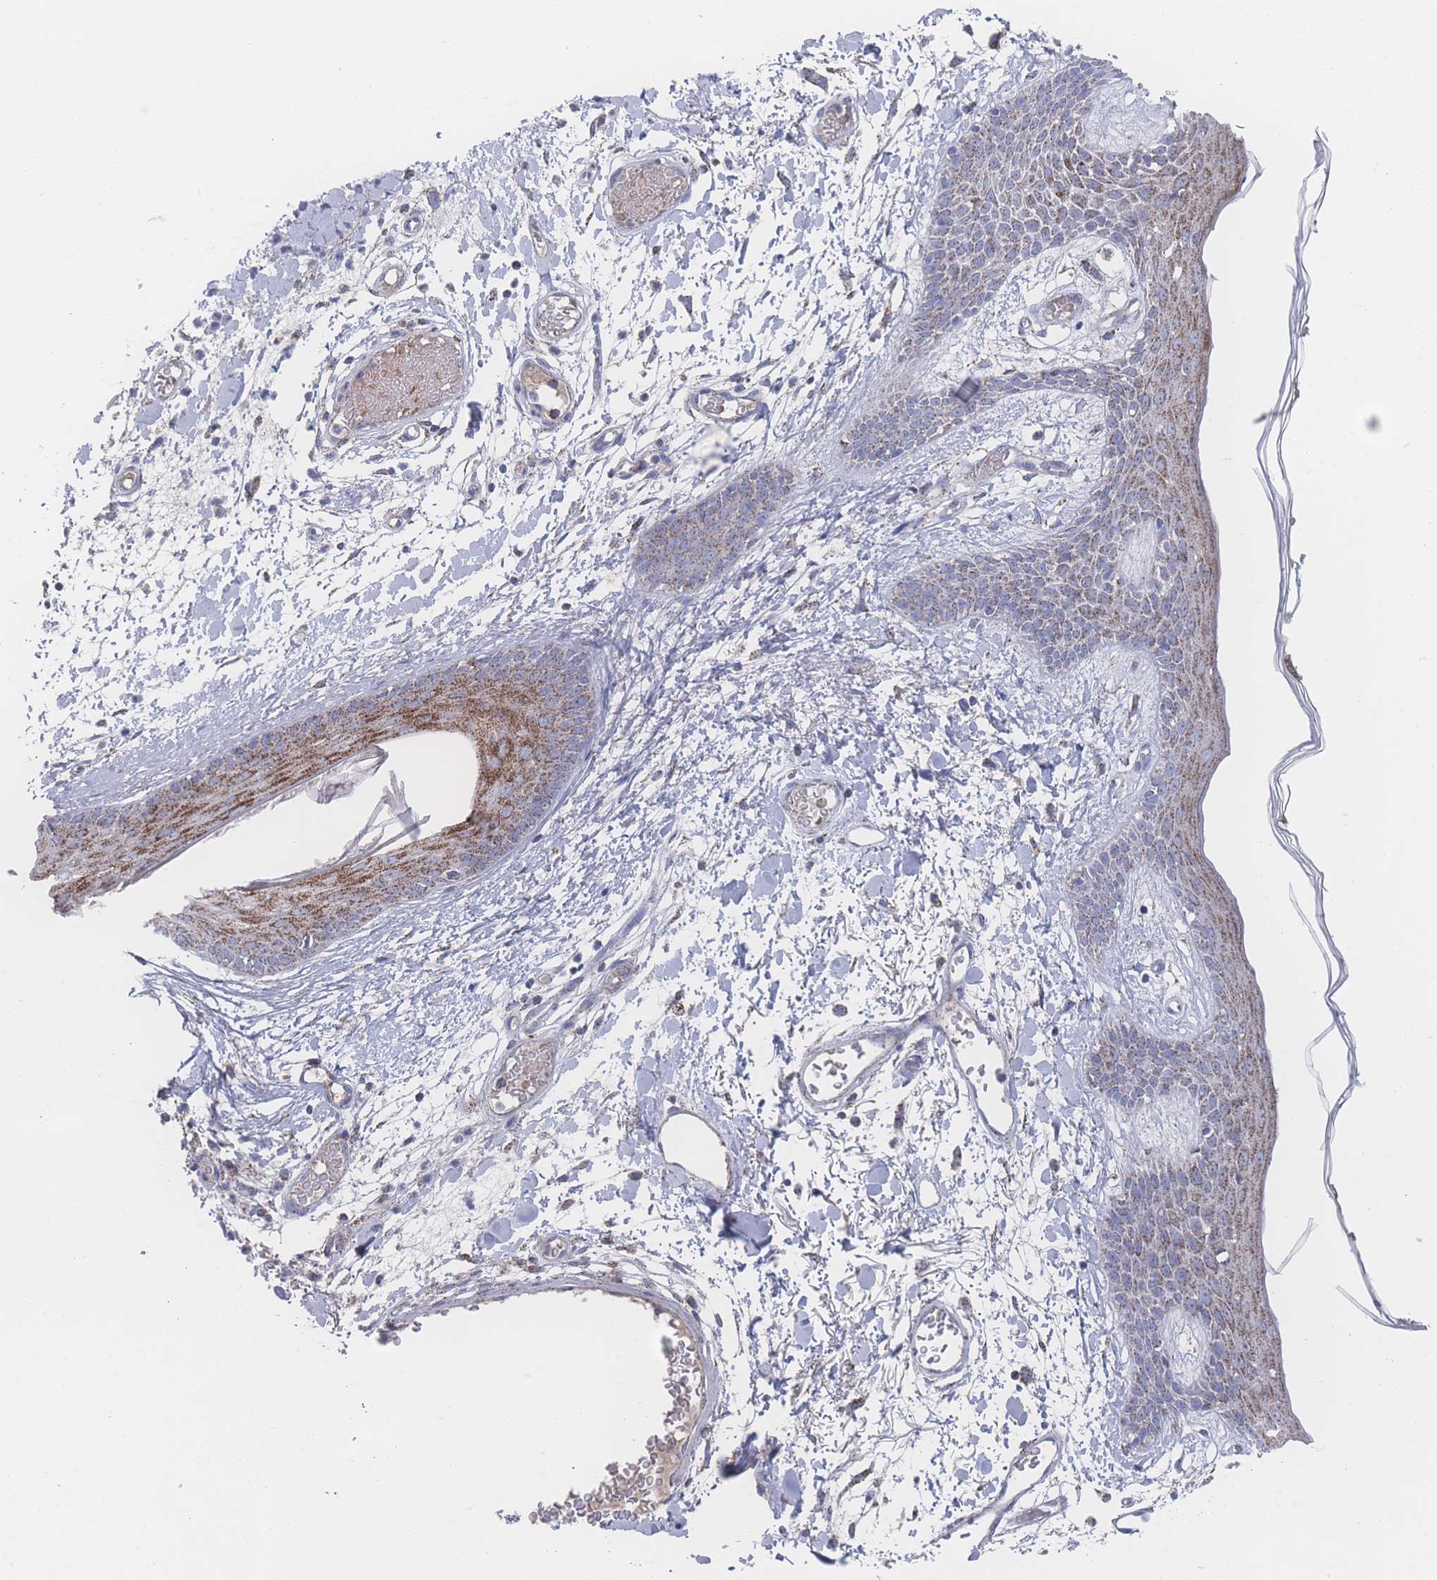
{"staining": {"intensity": "weak", "quantity": ">75%", "location": "cytoplasmic/membranous"}, "tissue": "skin", "cell_type": "Fibroblasts", "image_type": "normal", "snomed": [{"axis": "morphology", "description": "Normal tissue, NOS"}, {"axis": "topography", "description": "Skin"}], "caption": "Immunohistochemical staining of unremarkable skin shows low levels of weak cytoplasmic/membranous expression in approximately >75% of fibroblasts. Nuclei are stained in blue.", "gene": "PEX14", "patient": {"sex": "male", "age": 79}}